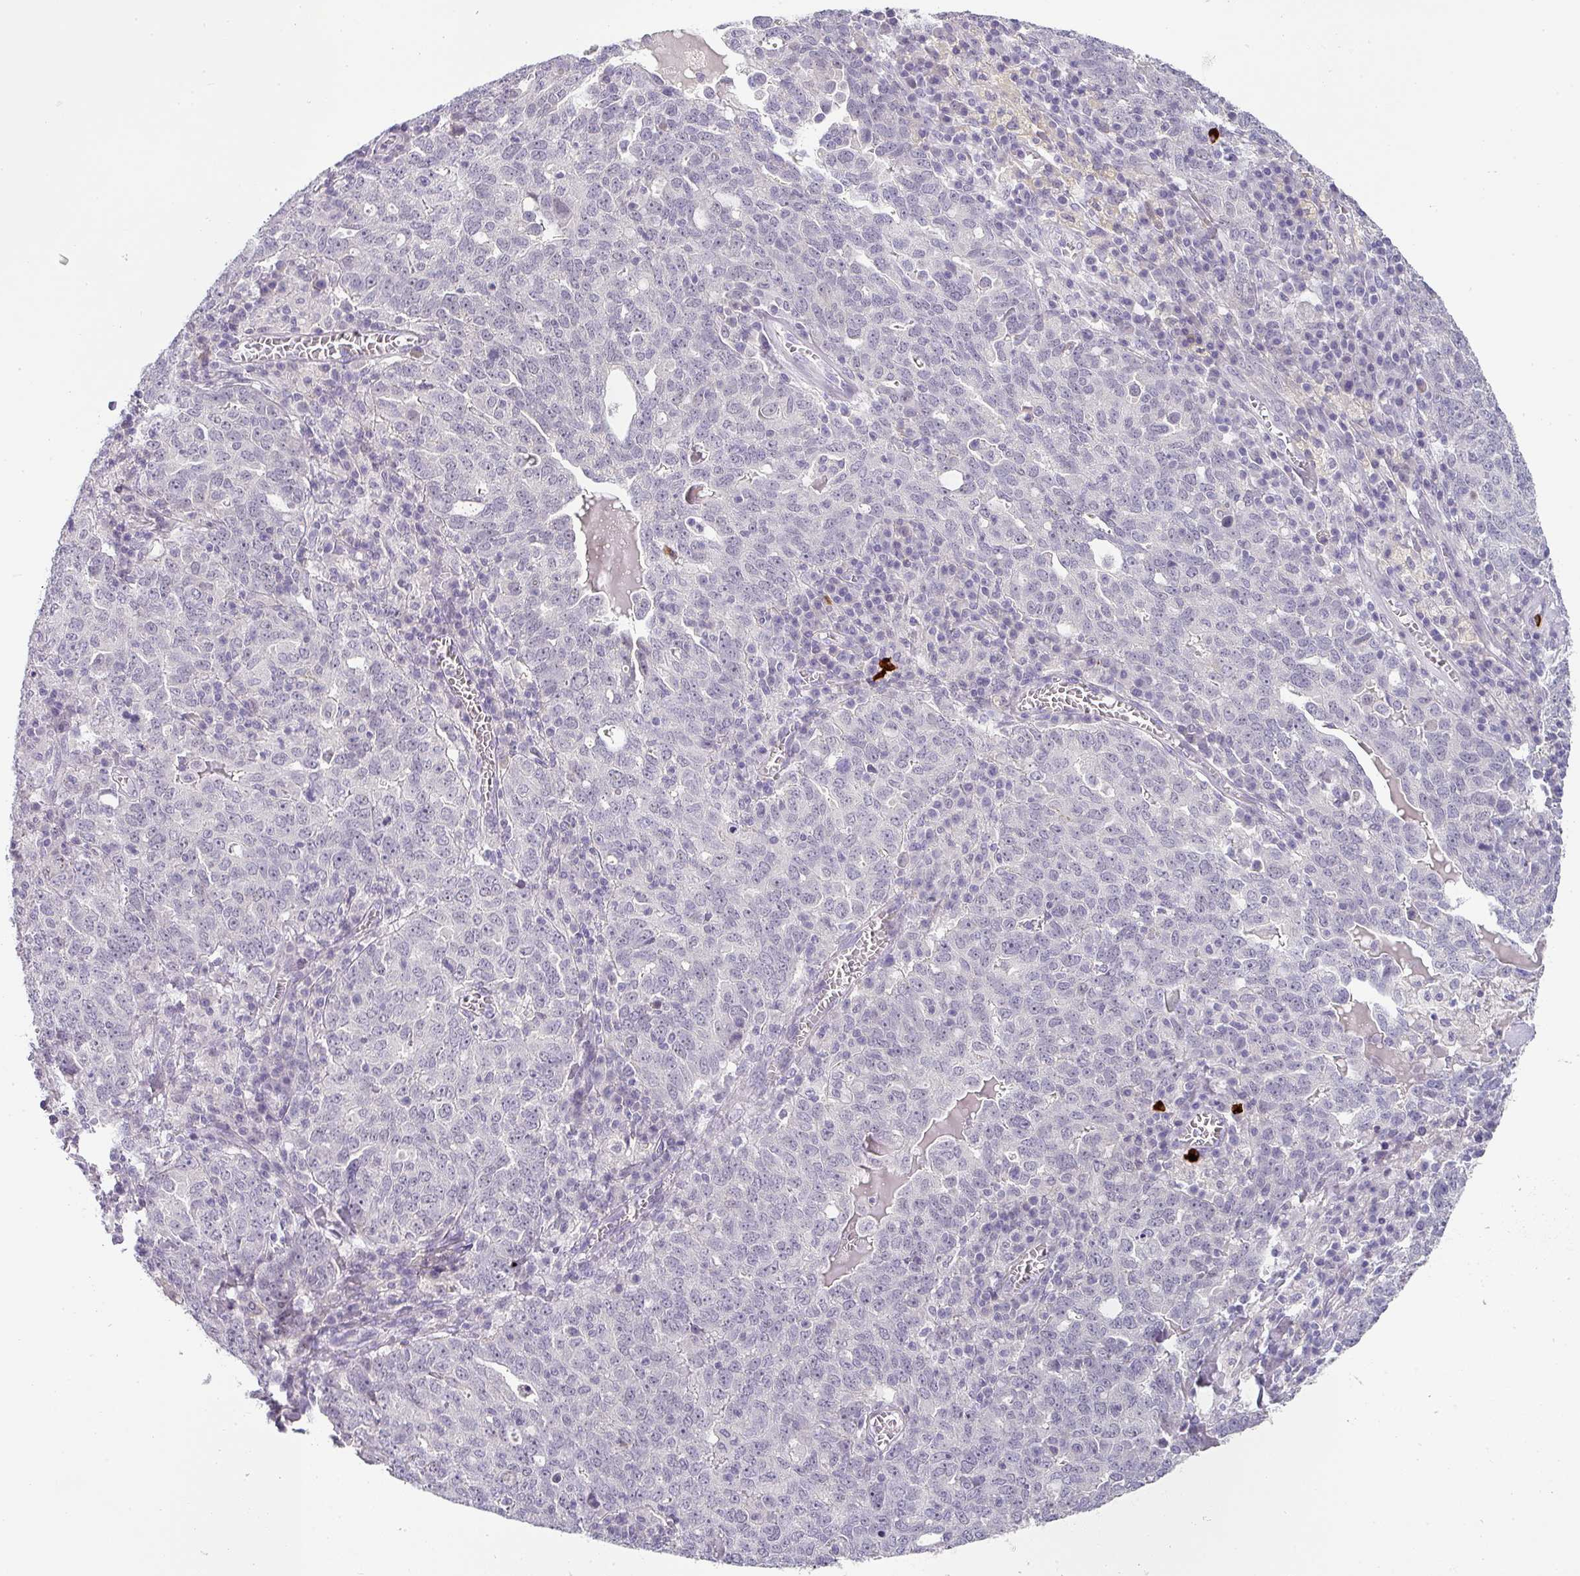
{"staining": {"intensity": "negative", "quantity": "none", "location": "none"}, "tissue": "ovarian cancer", "cell_type": "Tumor cells", "image_type": "cancer", "snomed": [{"axis": "morphology", "description": "Carcinoma, endometroid"}, {"axis": "topography", "description": "Ovary"}], "caption": "Histopathology image shows no protein staining in tumor cells of ovarian cancer (endometroid carcinoma) tissue. (IHC, brightfield microscopy, high magnification).", "gene": "BTLA", "patient": {"sex": "female", "age": 62}}